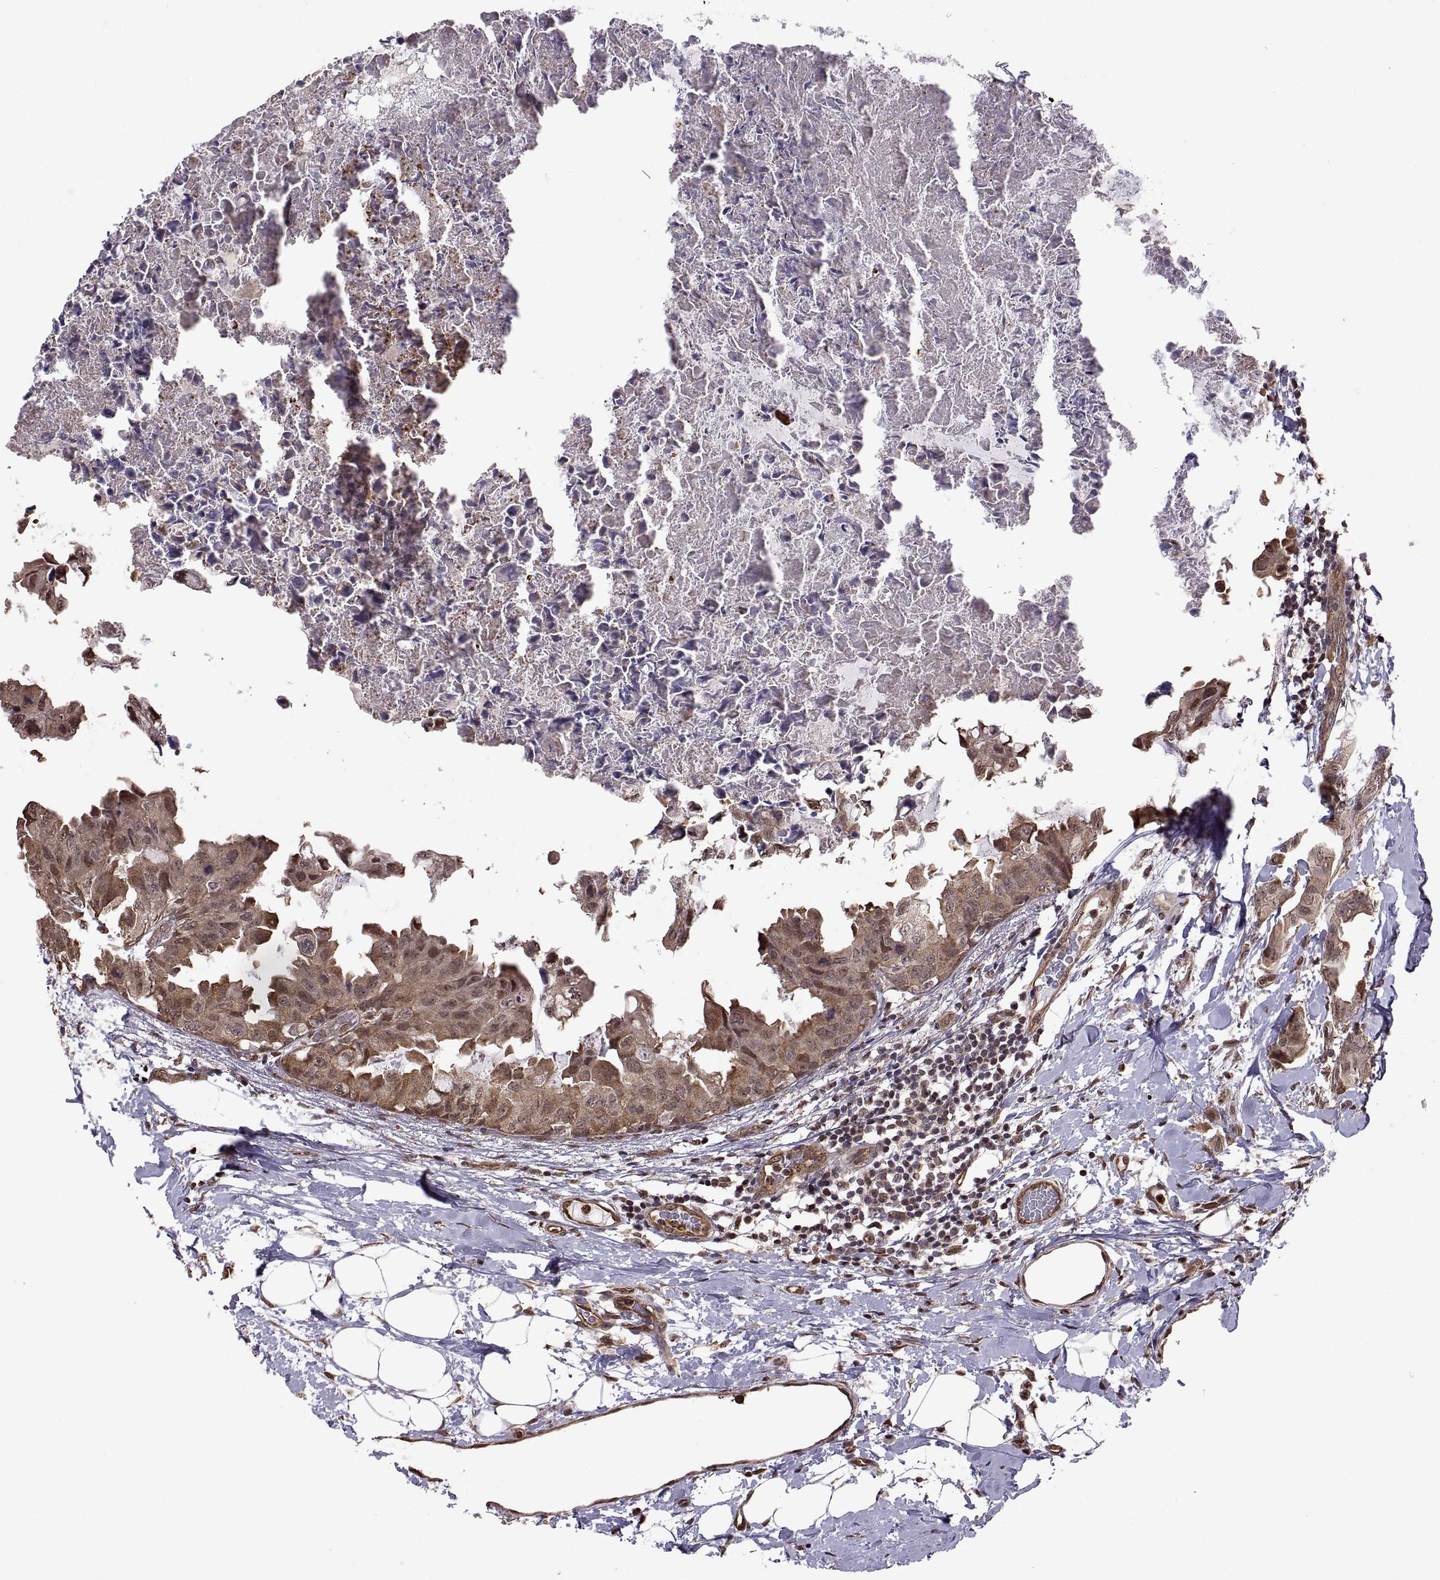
{"staining": {"intensity": "moderate", "quantity": ">75%", "location": "cytoplasmic/membranous"}, "tissue": "breast cancer", "cell_type": "Tumor cells", "image_type": "cancer", "snomed": [{"axis": "morphology", "description": "Normal tissue, NOS"}, {"axis": "morphology", "description": "Duct carcinoma"}, {"axis": "topography", "description": "Breast"}], "caption": "Breast cancer (infiltrating ductal carcinoma) stained with DAB (3,3'-diaminobenzidine) immunohistochemistry (IHC) demonstrates medium levels of moderate cytoplasmic/membranous expression in approximately >75% of tumor cells.", "gene": "ARRB1", "patient": {"sex": "female", "age": 40}}